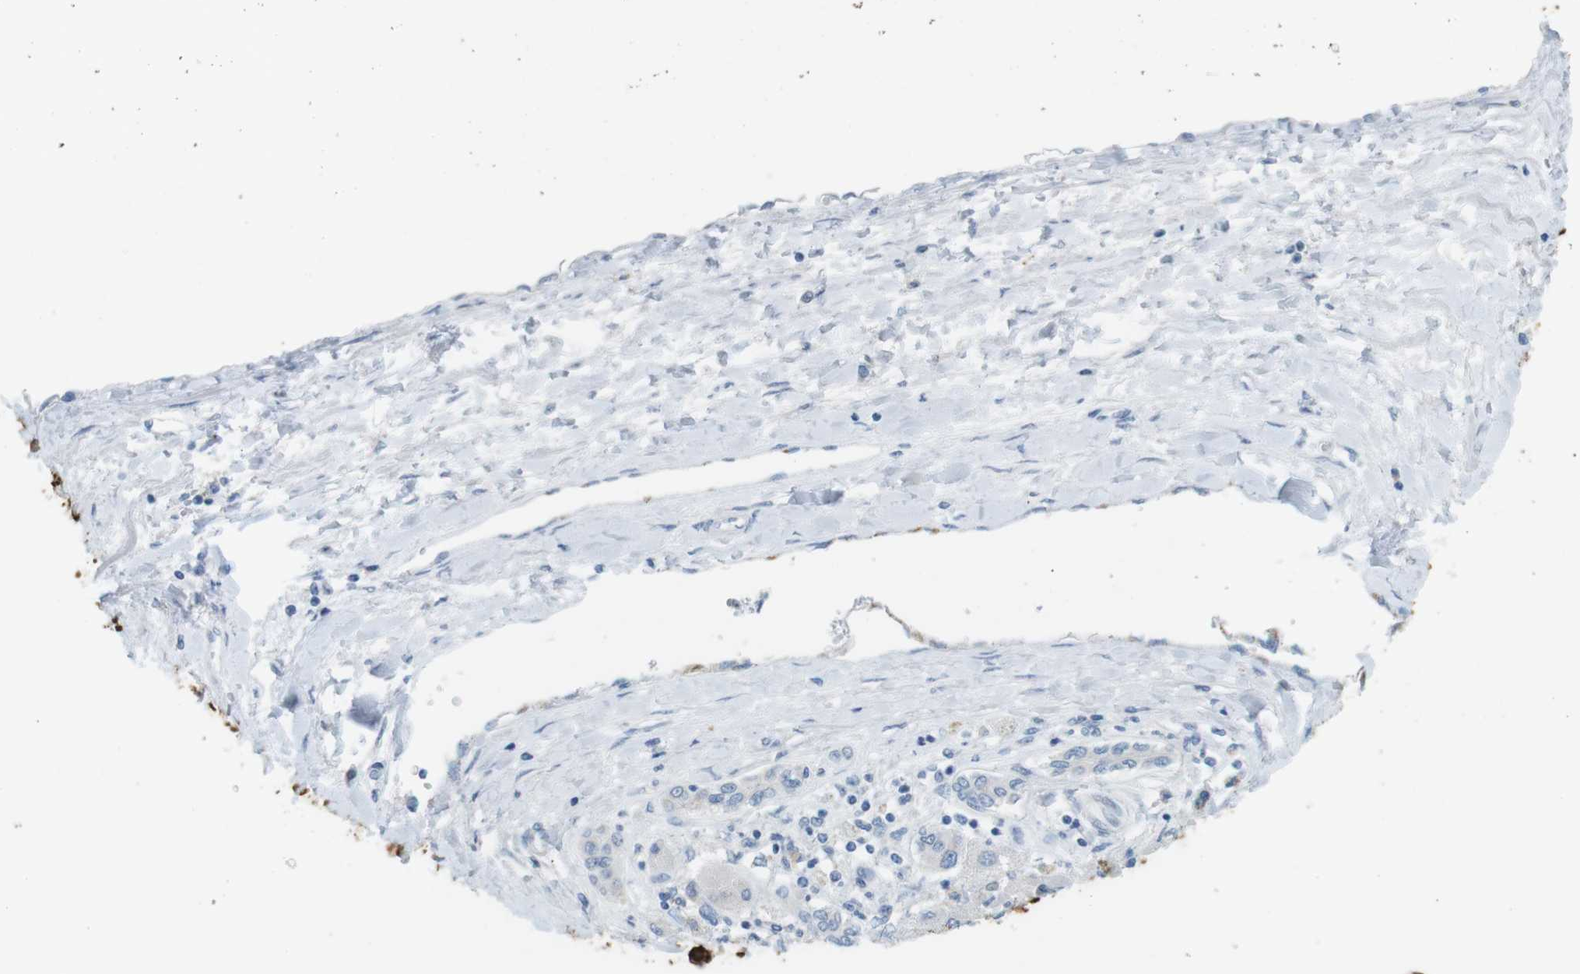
{"staining": {"intensity": "negative", "quantity": "none", "location": "none"}, "tissue": "liver cancer", "cell_type": "Tumor cells", "image_type": "cancer", "snomed": [{"axis": "morphology", "description": "Carcinoma, Hepatocellular, NOS"}, {"axis": "topography", "description": "Liver"}], "caption": "An IHC photomicrograph of liver cancer is shown. There is no staining in tumor cells of liver cancer.", "gene": "MUC5B", "patient": {"sex": "female", "age": 61}}